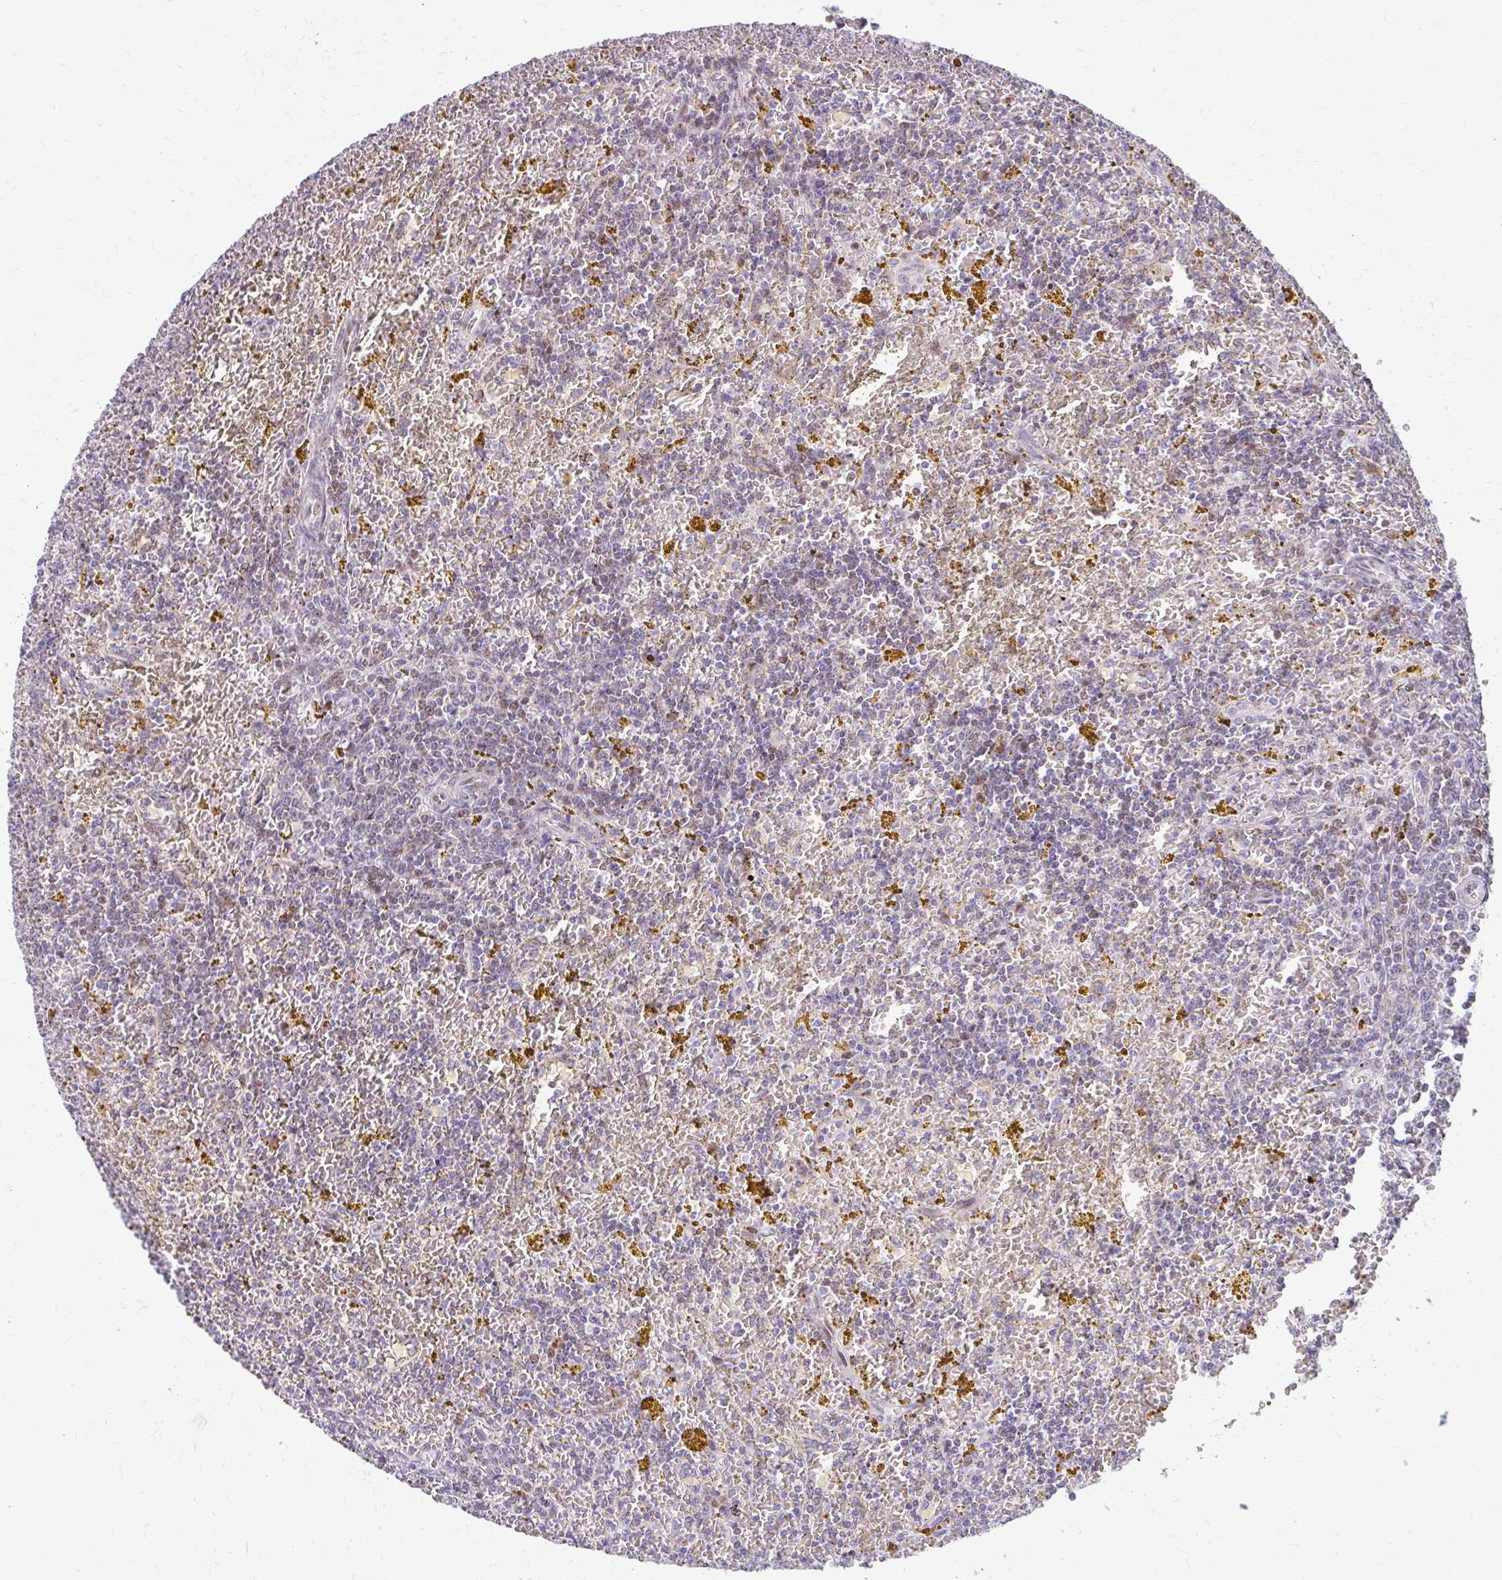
{"staining": {"intensity": "negative", "quantity": "none", "location": "none"}, "tissue": "lymphoma", "cell_type": "Tumor cells", "image_type": "cancer", "snomed": [{"axis": "morphology", "description": "Malignant lymphoma, non-Hodgkin's type, Low grade"}, {"axis": "topography", "description": "Spleen"}, {"axis": "topography", "description": "Lymph node"}], "caption": "Immunohistochemistry image of lymphoma stained for a protein (brown), which reveals no positivity in tumor cells.", "gene": "BEAN1", "patient": {"sex": "female", "age": 66}}